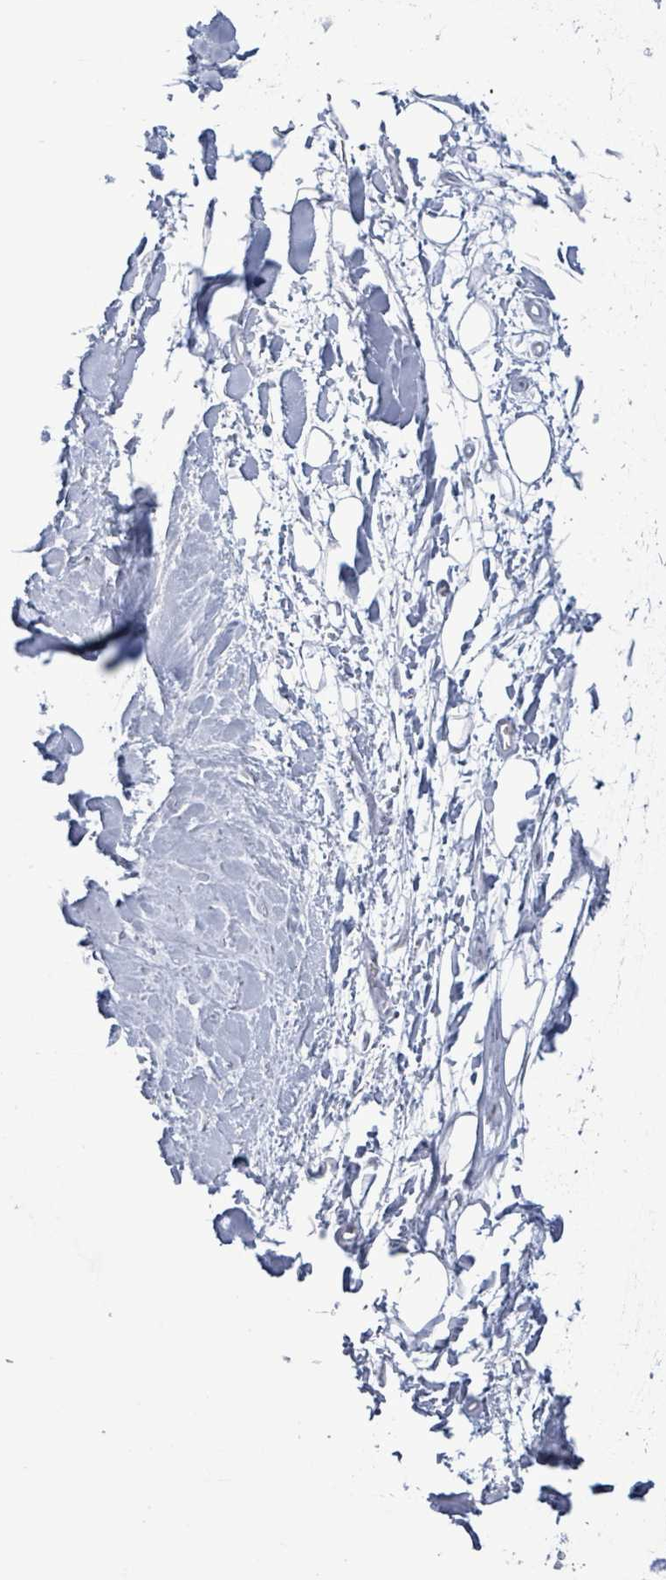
{"staining": {"intensity": "negative", "quantity": "none", "location": "none"}, "tissue": "adipose tissue", "cell_type": "Adipocytes", "image_type": "normal", "snomed": [{"axis": "morphology", "description": "Normal tissue, NOS"}, {"axis": "topography", "description": "Cartilage tissue"}], "caption": "An immunohistochemistry histopathology image of normal adipose tissue is shown. There is no staining in adipocytes of adipose tissue. (Brightfield microscopy of DAB (3,3'-diaminobenzidine) IHC at high magnification).", "gene": "NKX2", "patient": {"sex": "male", "age": 57}}